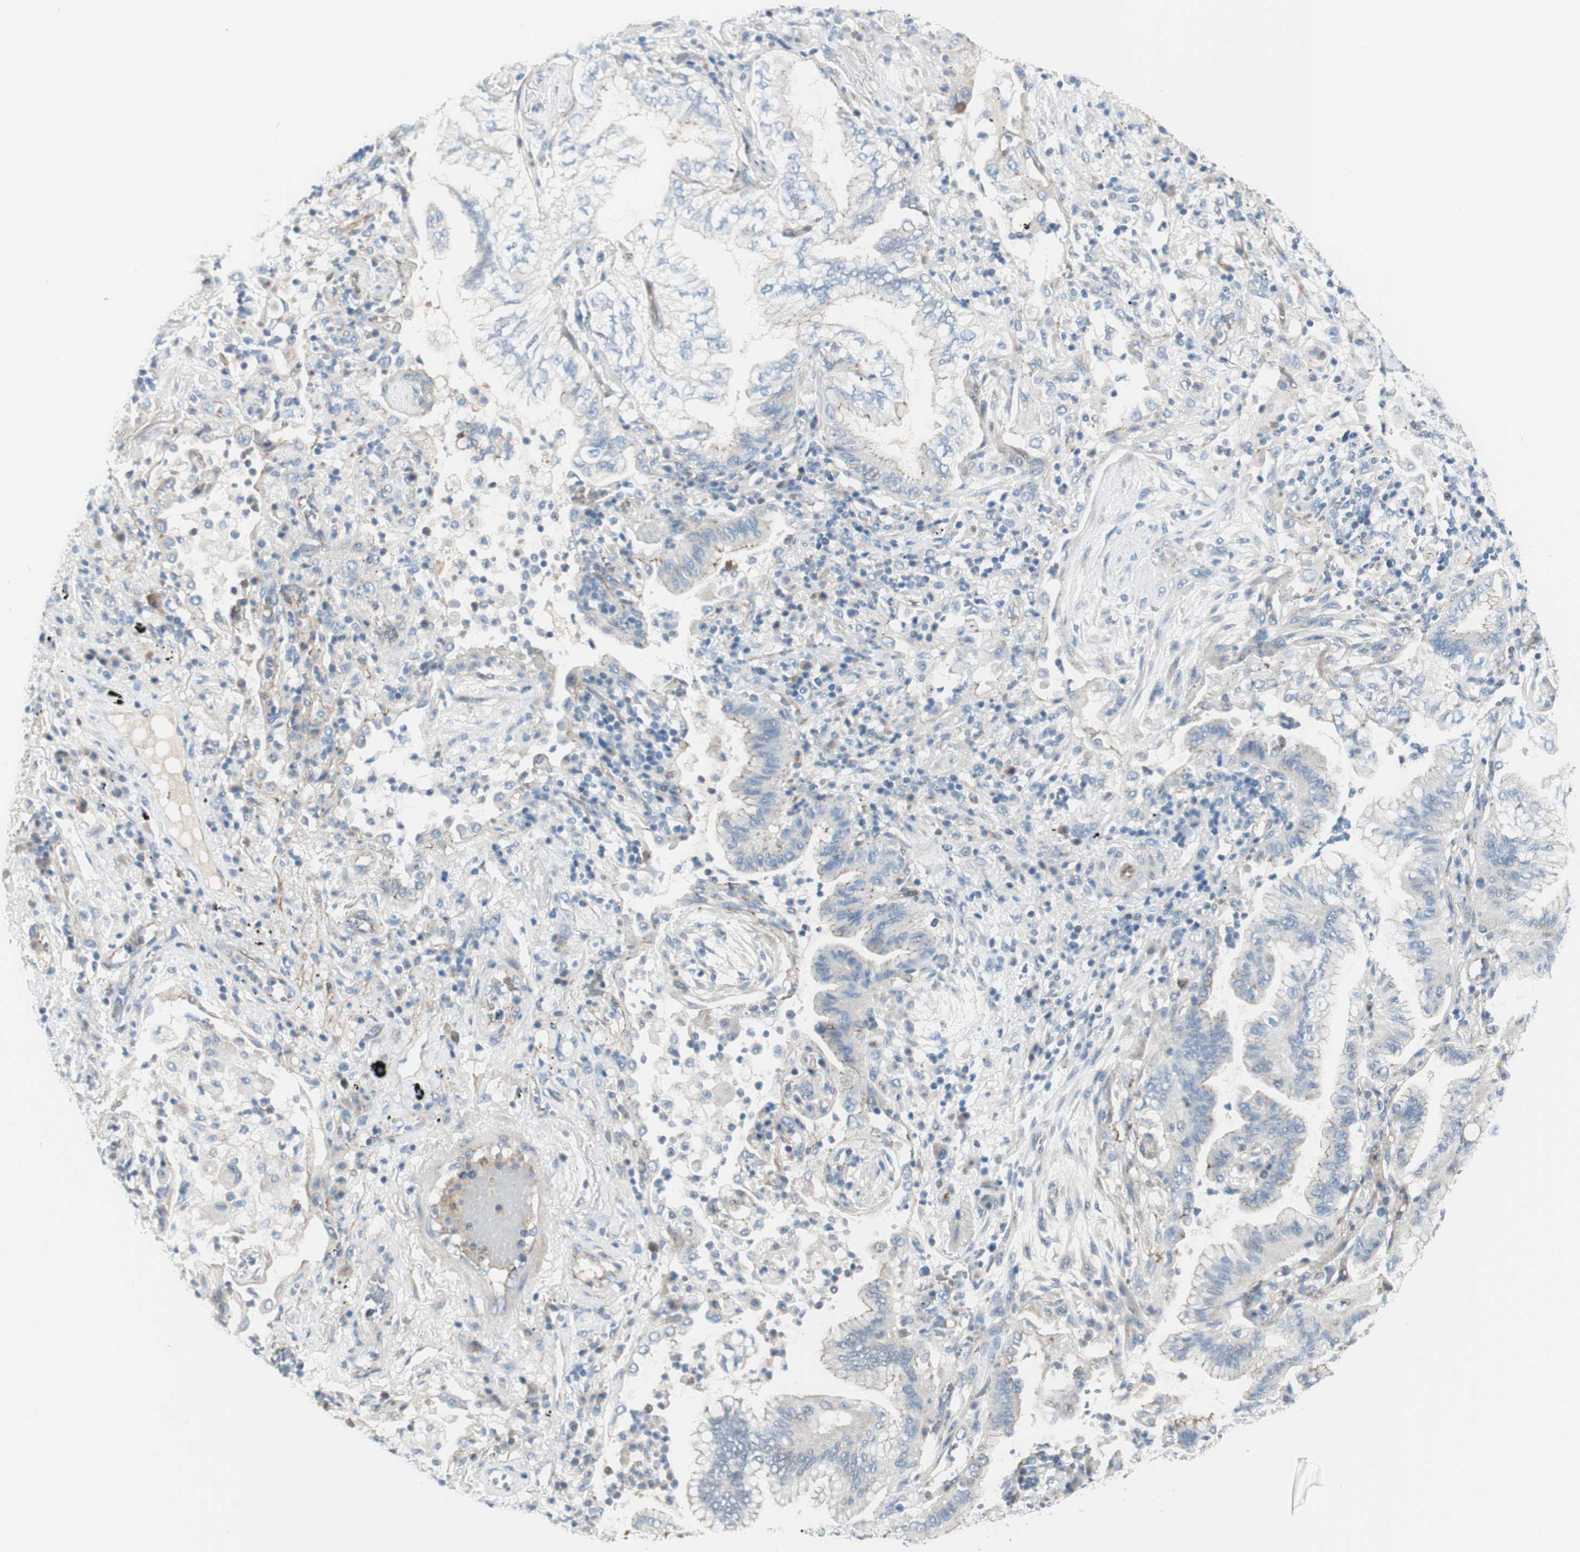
{"staining": {"intensity": "negative", "quantity": "none", "location": "none"}, "tissue": "lung cancer", "cell_type": "Tumor cells", "image_type": "cancer", "snomed": [{"axis": "morphology", "description": "Normal tissue, NOS"}, {"axis": "morphology", "description": "Adenocarcinoma, NOS"}, {"axis": "topography", "description": "Bronchus"}, {"axis": "topography", "description": "Lung"}], "caption": "Tumor cells show no significant positivity in lung cancer.", "gene": "TJP1", "patient": {"sex": "female", "age": 70}}